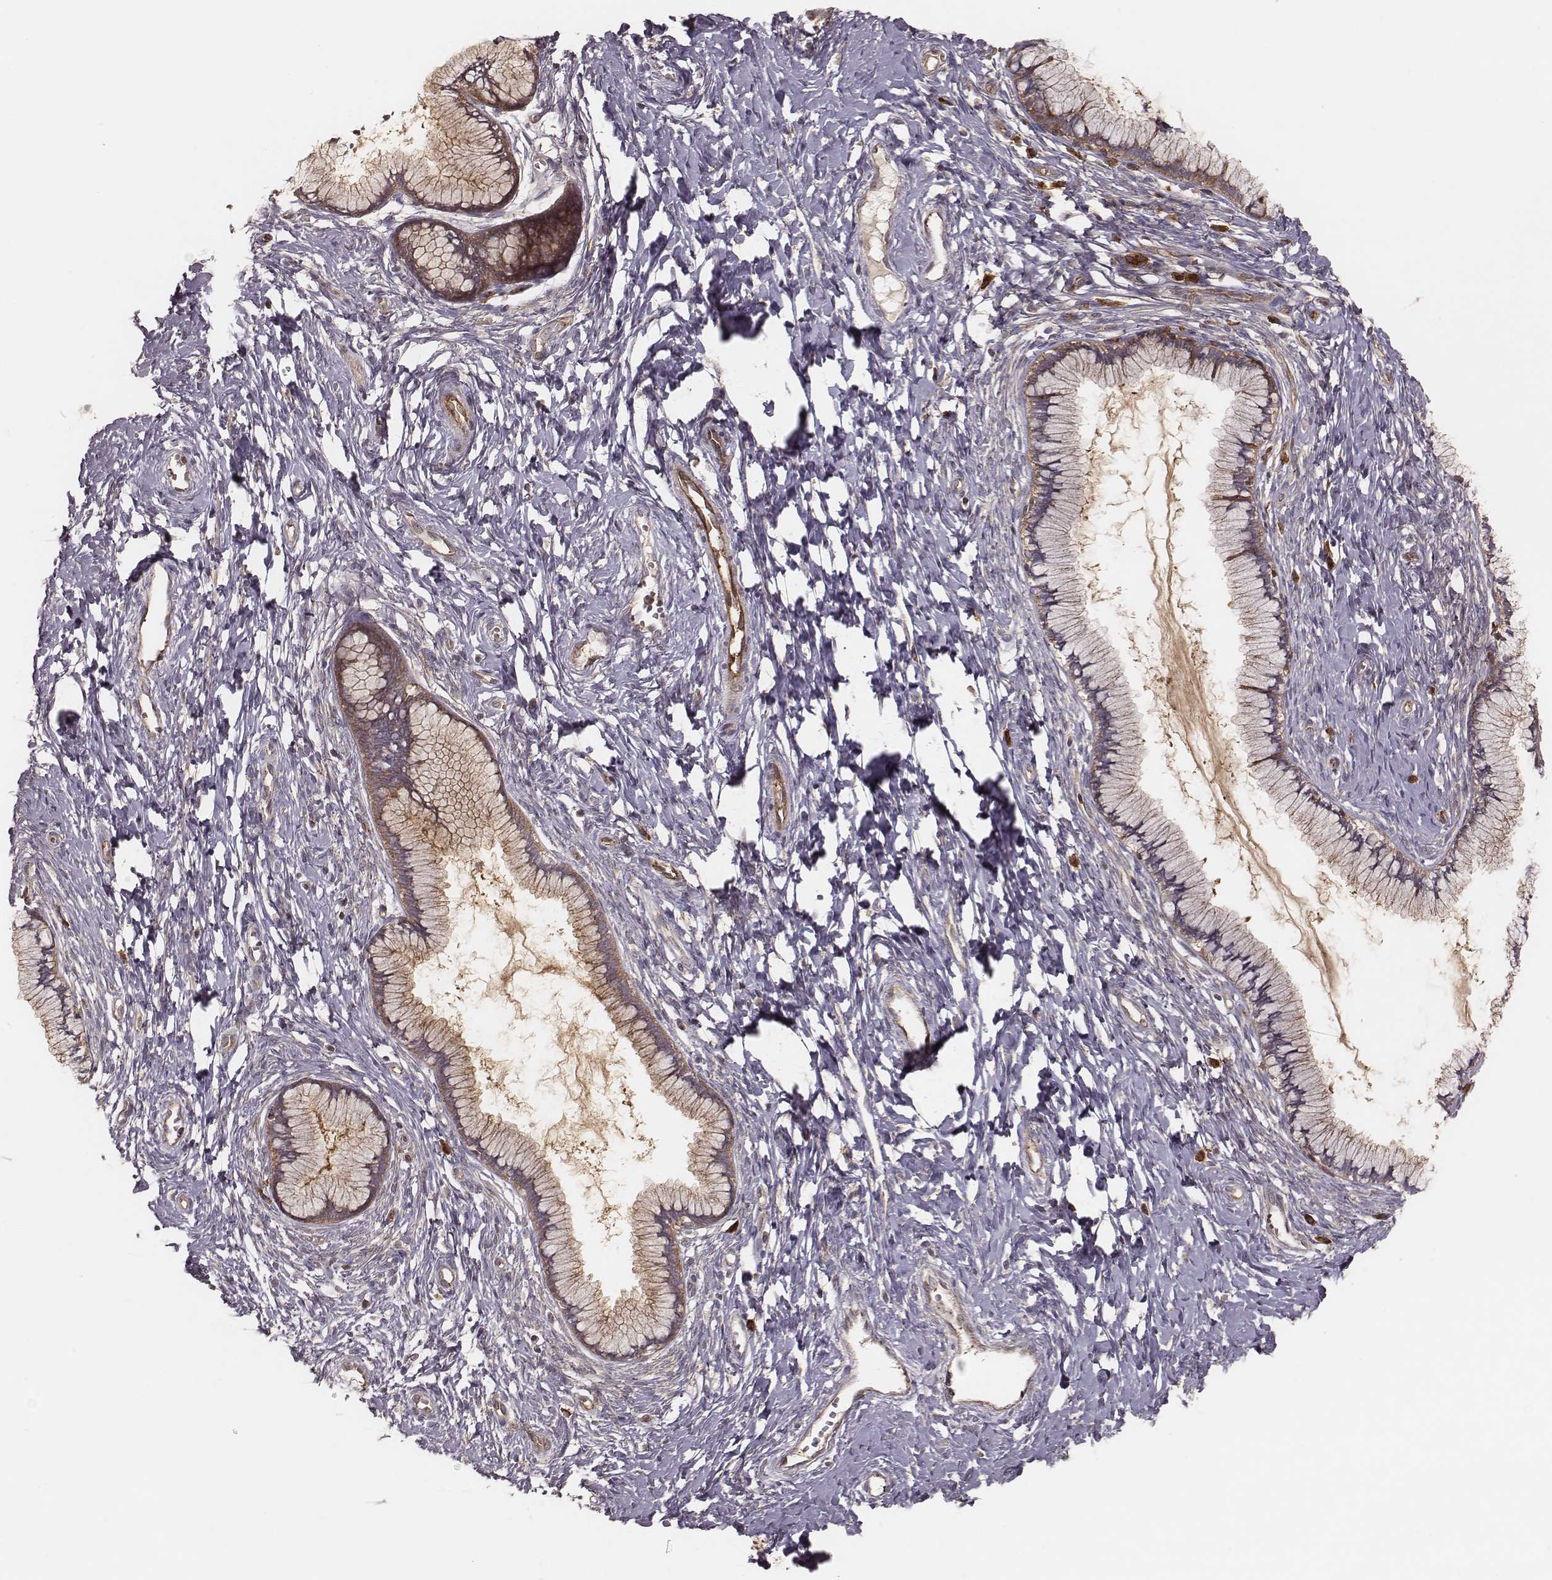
{"staining": {"intensity": "moderate", "quantity": ">75%", "location": "cytoplasmic/membranous"}, "tissue": "cervix", "cell_type": "Glandular cells", "image_type": "normal", "snomed": [{"axis": "morphology", "description": "Normal tissue, NOS"}, {"axis": "topography", "description": "Cervix"}], "caption": "IHC (DAB) staining of benign cervix exhibits moderate cytoplasmic/membranous protein expression in about >75% of glandular cells. (DAB = brown stain, brightfield microscopy at high magnification).", "gene": "CARS1", "patient": {"sex": "female", "age": 40}}